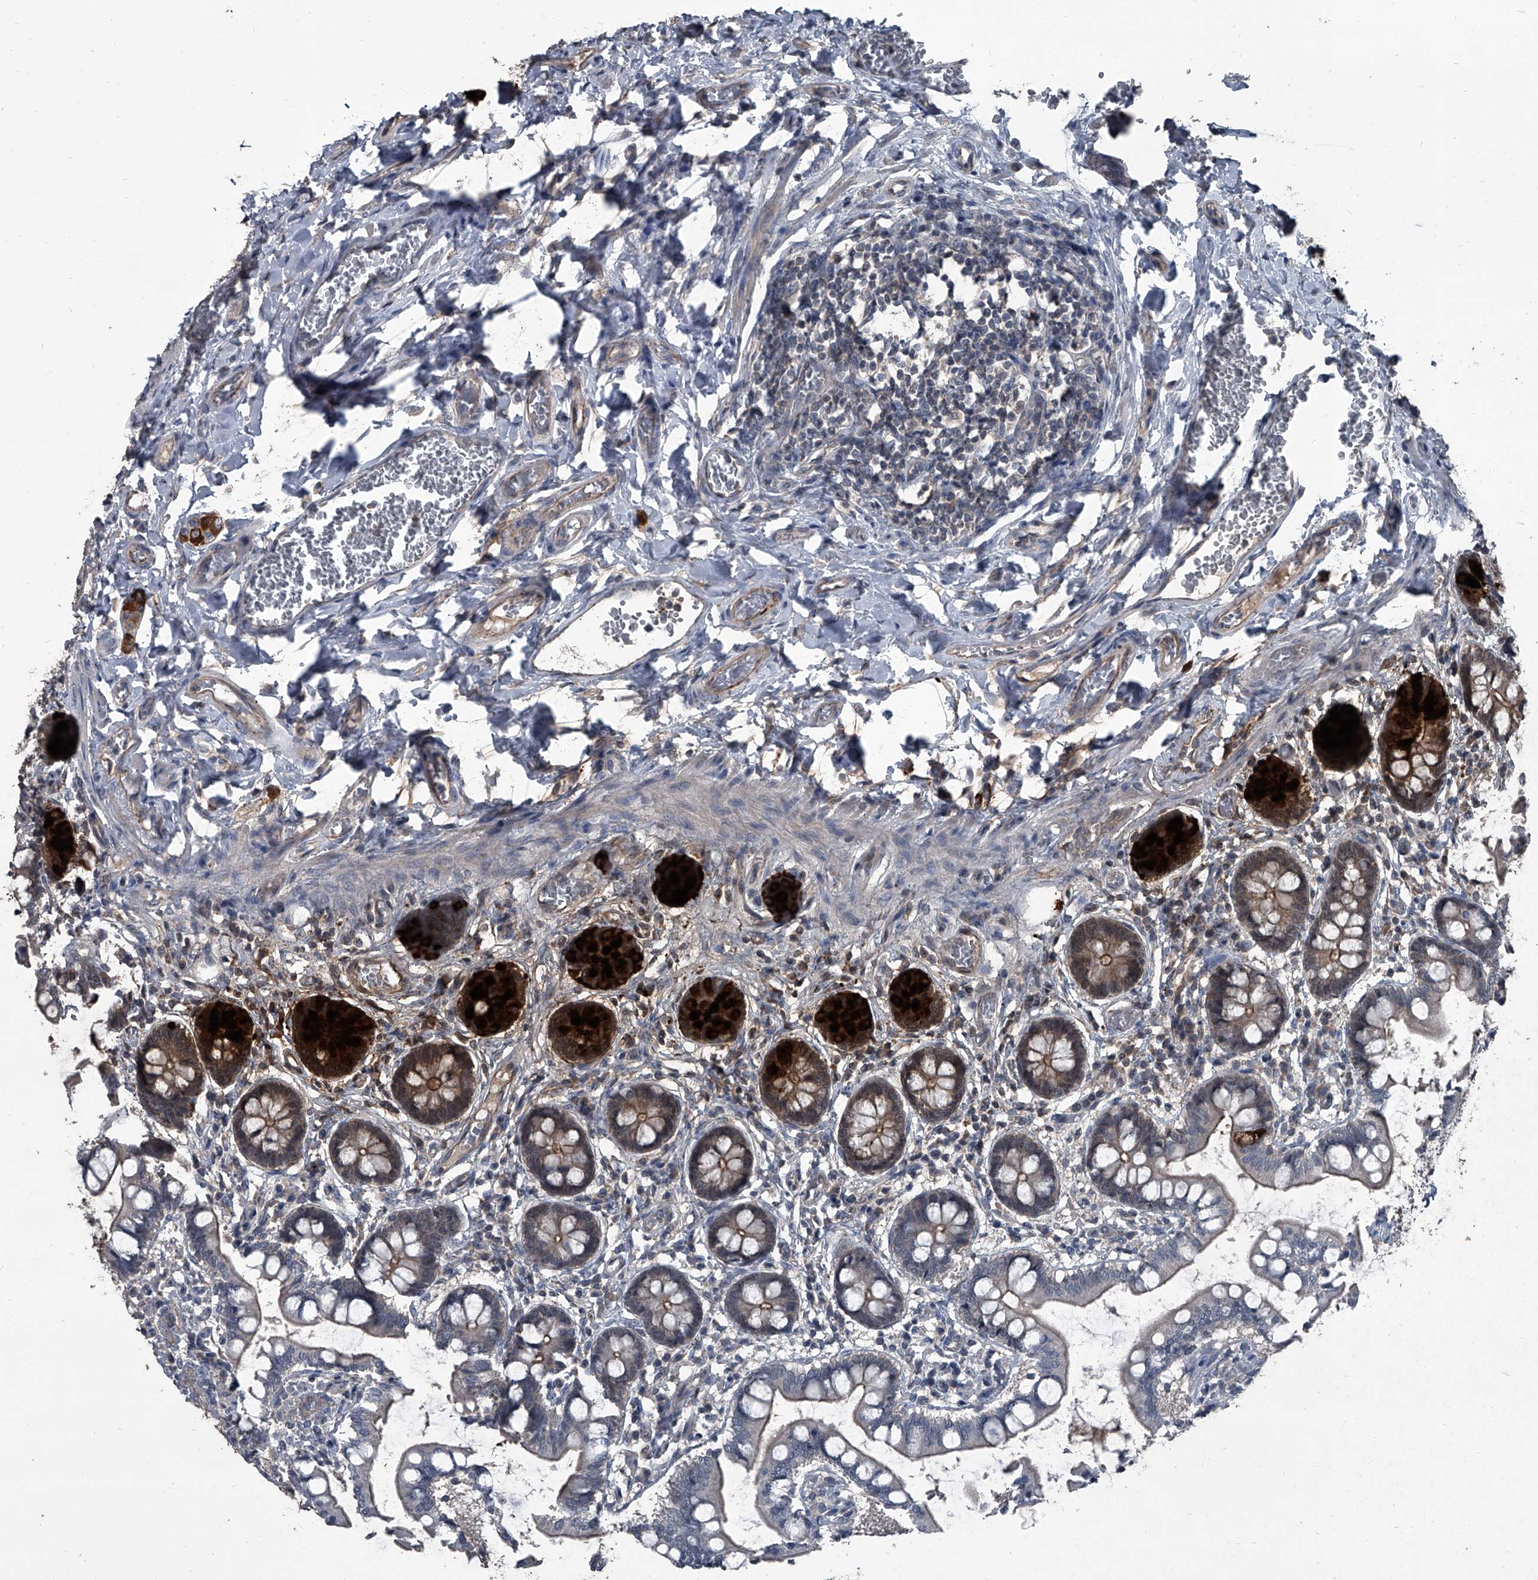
{"staining": {"intensity": "strong", "quantity": "<25%", "location": "cytoplasmic/membranous"}, "tissue": "small intestine", "cell_type": "Glandular cells", "image_type": "normal", "snomed": [{"axis": "morphology", "description": "Normal tissue, NOS"}, {"axis": "topography", "description": "Small intestine"}], "caption": "DAB immunohistochemical staining of unremarkable small intestine reveals strong cytoplasmic/membranous protein staining in approximately <25% of glandular cells. Using DAB (3,3'-diaminobenzidine) (brown) and hematoxylin (blue) stains, captured at high magnification using brightfield microscopy.", "gene": "OARD1", "patient": {"sex": "male", "age": 52}}